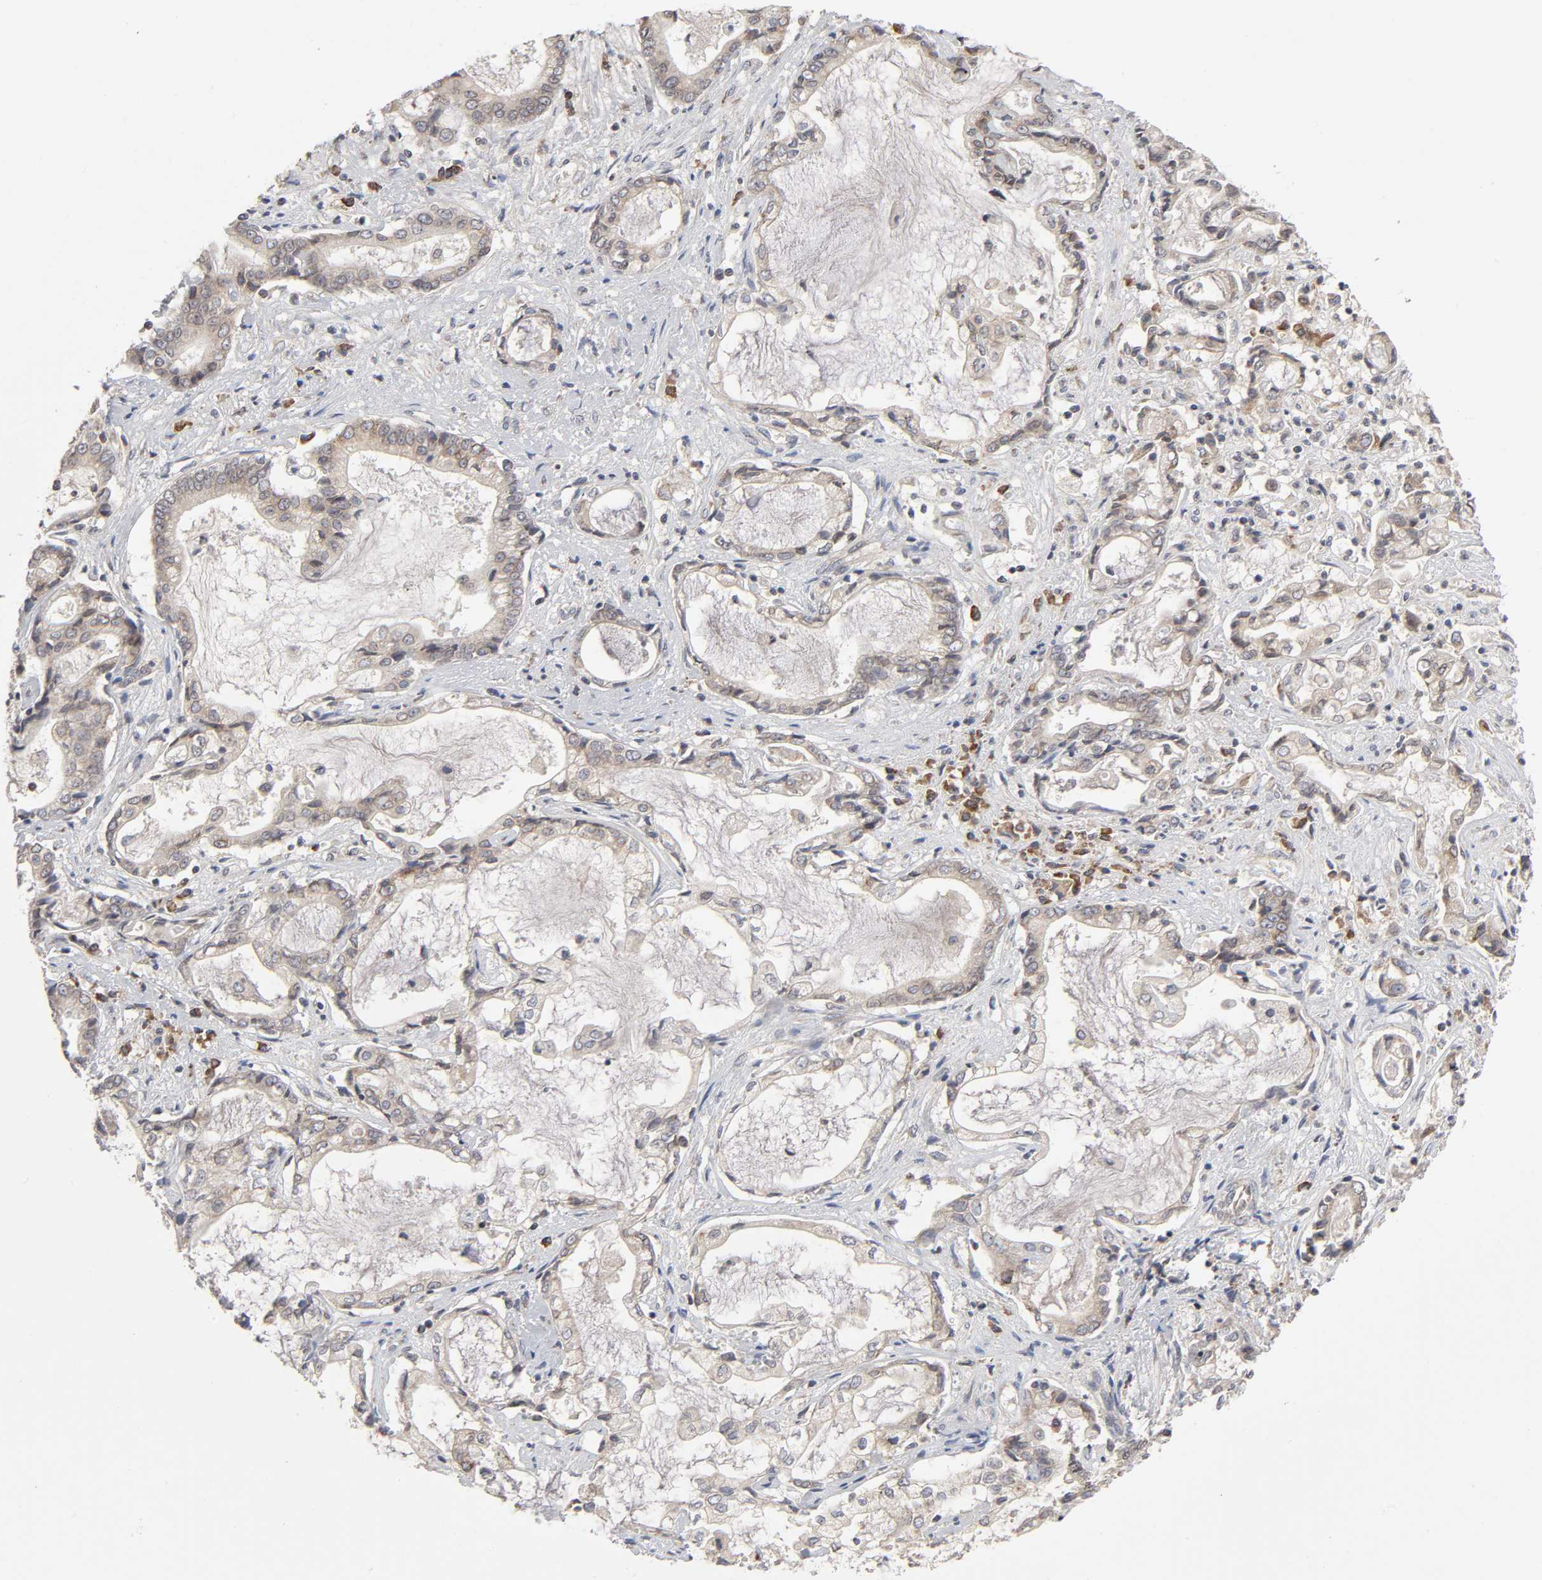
{"staining": {"intensity": "weak", "quantity": "25%-75%", "location": "cytoplasmic/membranous"}, "tissue": "liver cancer", "cell_type": "Tumor cells", "image_type": "cancer", "snomed": [{"axis": "morphology", "description": "Cholangiocarcinoma"}, {"axis": "topography", "description": "Liver"}], "caption": "IHC (DAB) staining of liver cholangiocarcinoma demonstrates weak cytoplasmic/membranous protein staining in about 25%-75% of tumor cells. (Stains: DAB (3,3'-diaminobenzidine) in brown, nuclei in blue, Microscopy: brightfield microscopy at high magnification).", "gene": "IL4R", "patient": {"sex": "male", "age": 57}}